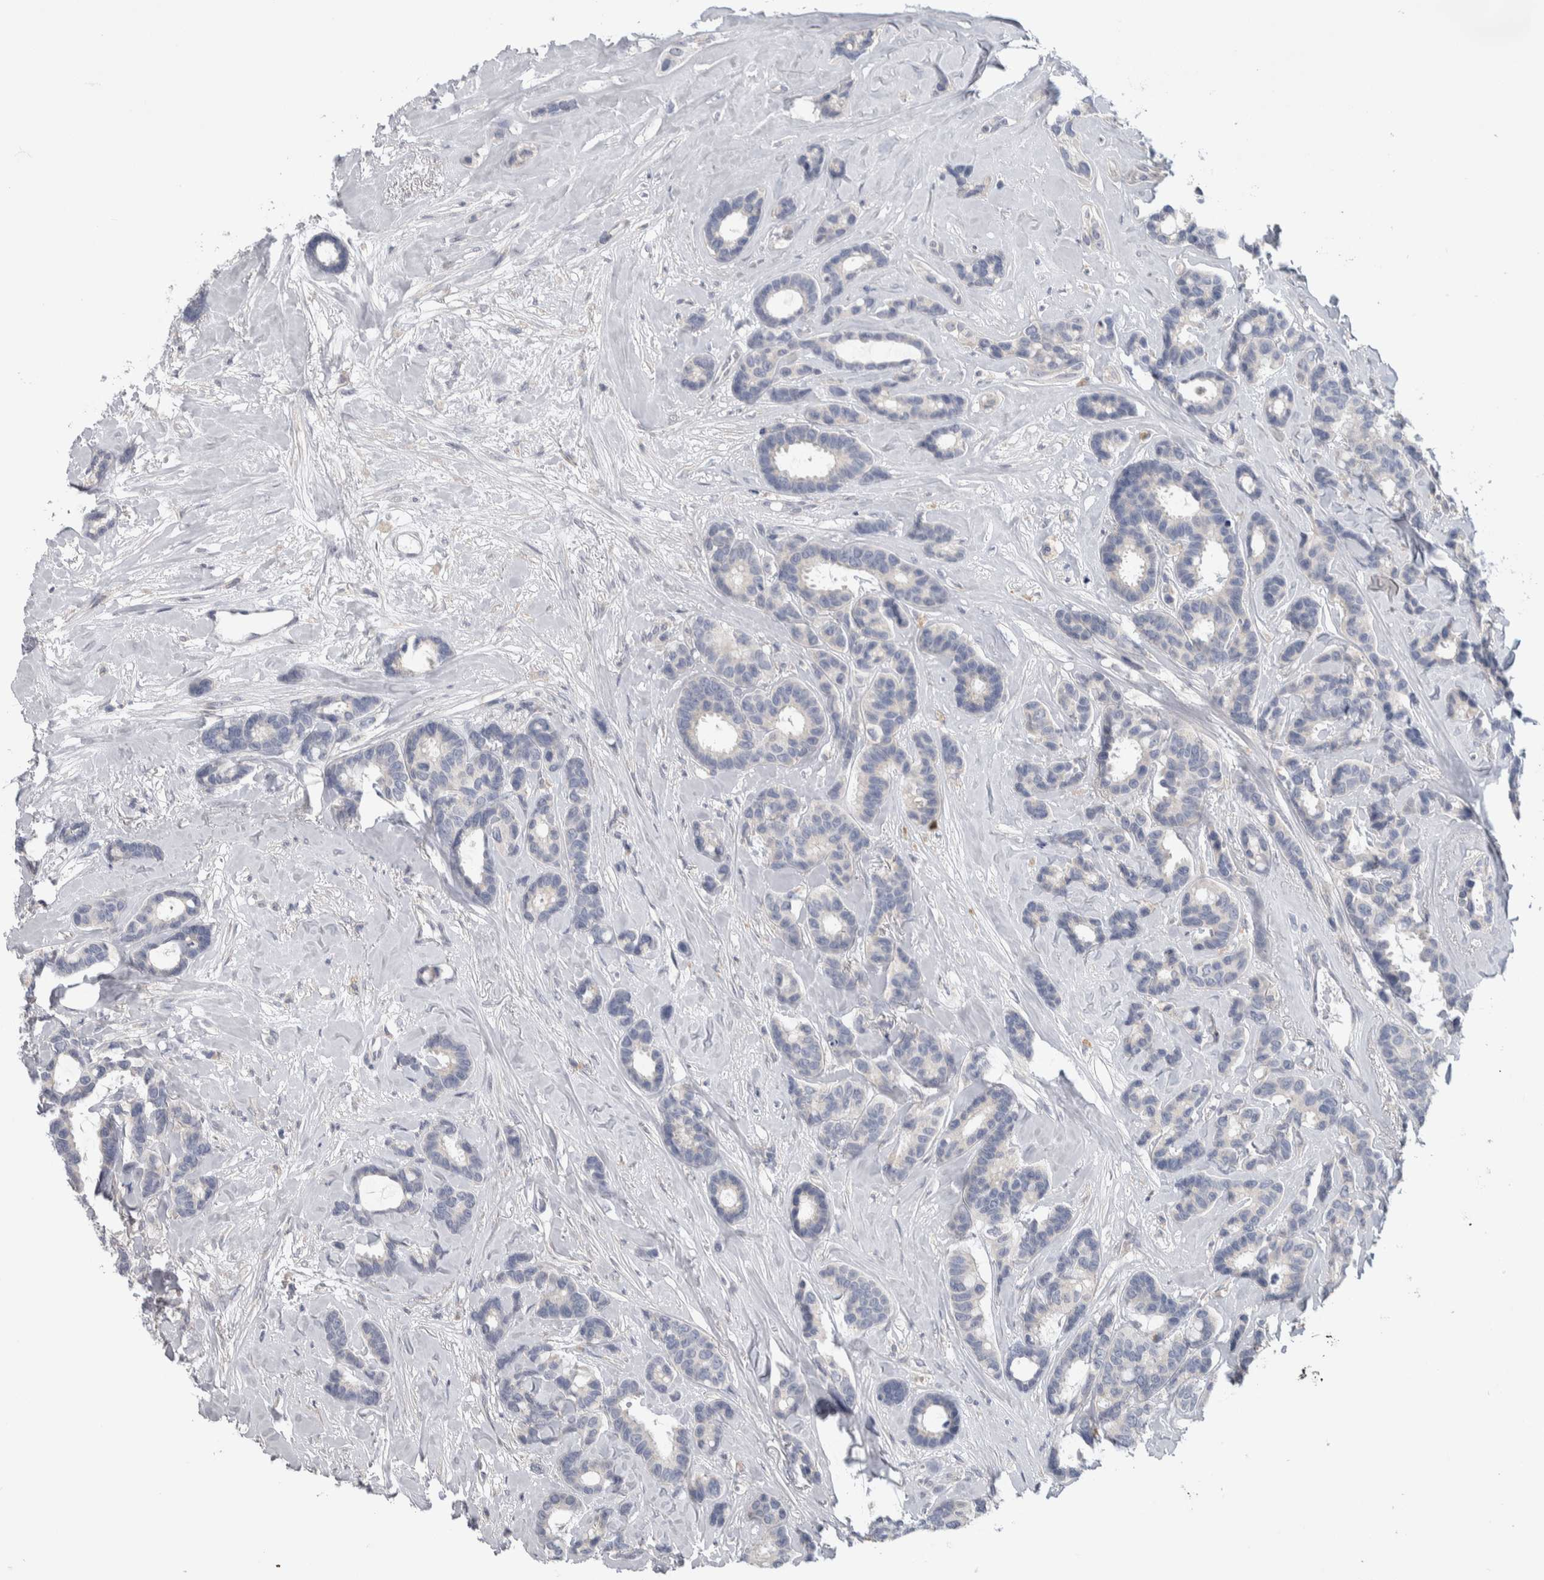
{"staining": {"intensity": "negative", "quantity": "none", "location": "none"}, "tissue": "breast cancer", "cell_type": "Tumor cells", "image_type": "cancer", "snomed": [{"axis": "morphology", "description": "Duct carcinoma"}, {"axis": "topography", "description": "Breast"}], "caption": "An IHC histopathology image of breast intraductal carcinoma is shown. There is no staining in tumor cells of breast intraductal carcinoma.", "gene": "IBTK", "patient": {"sex": "female", "age": 87}}